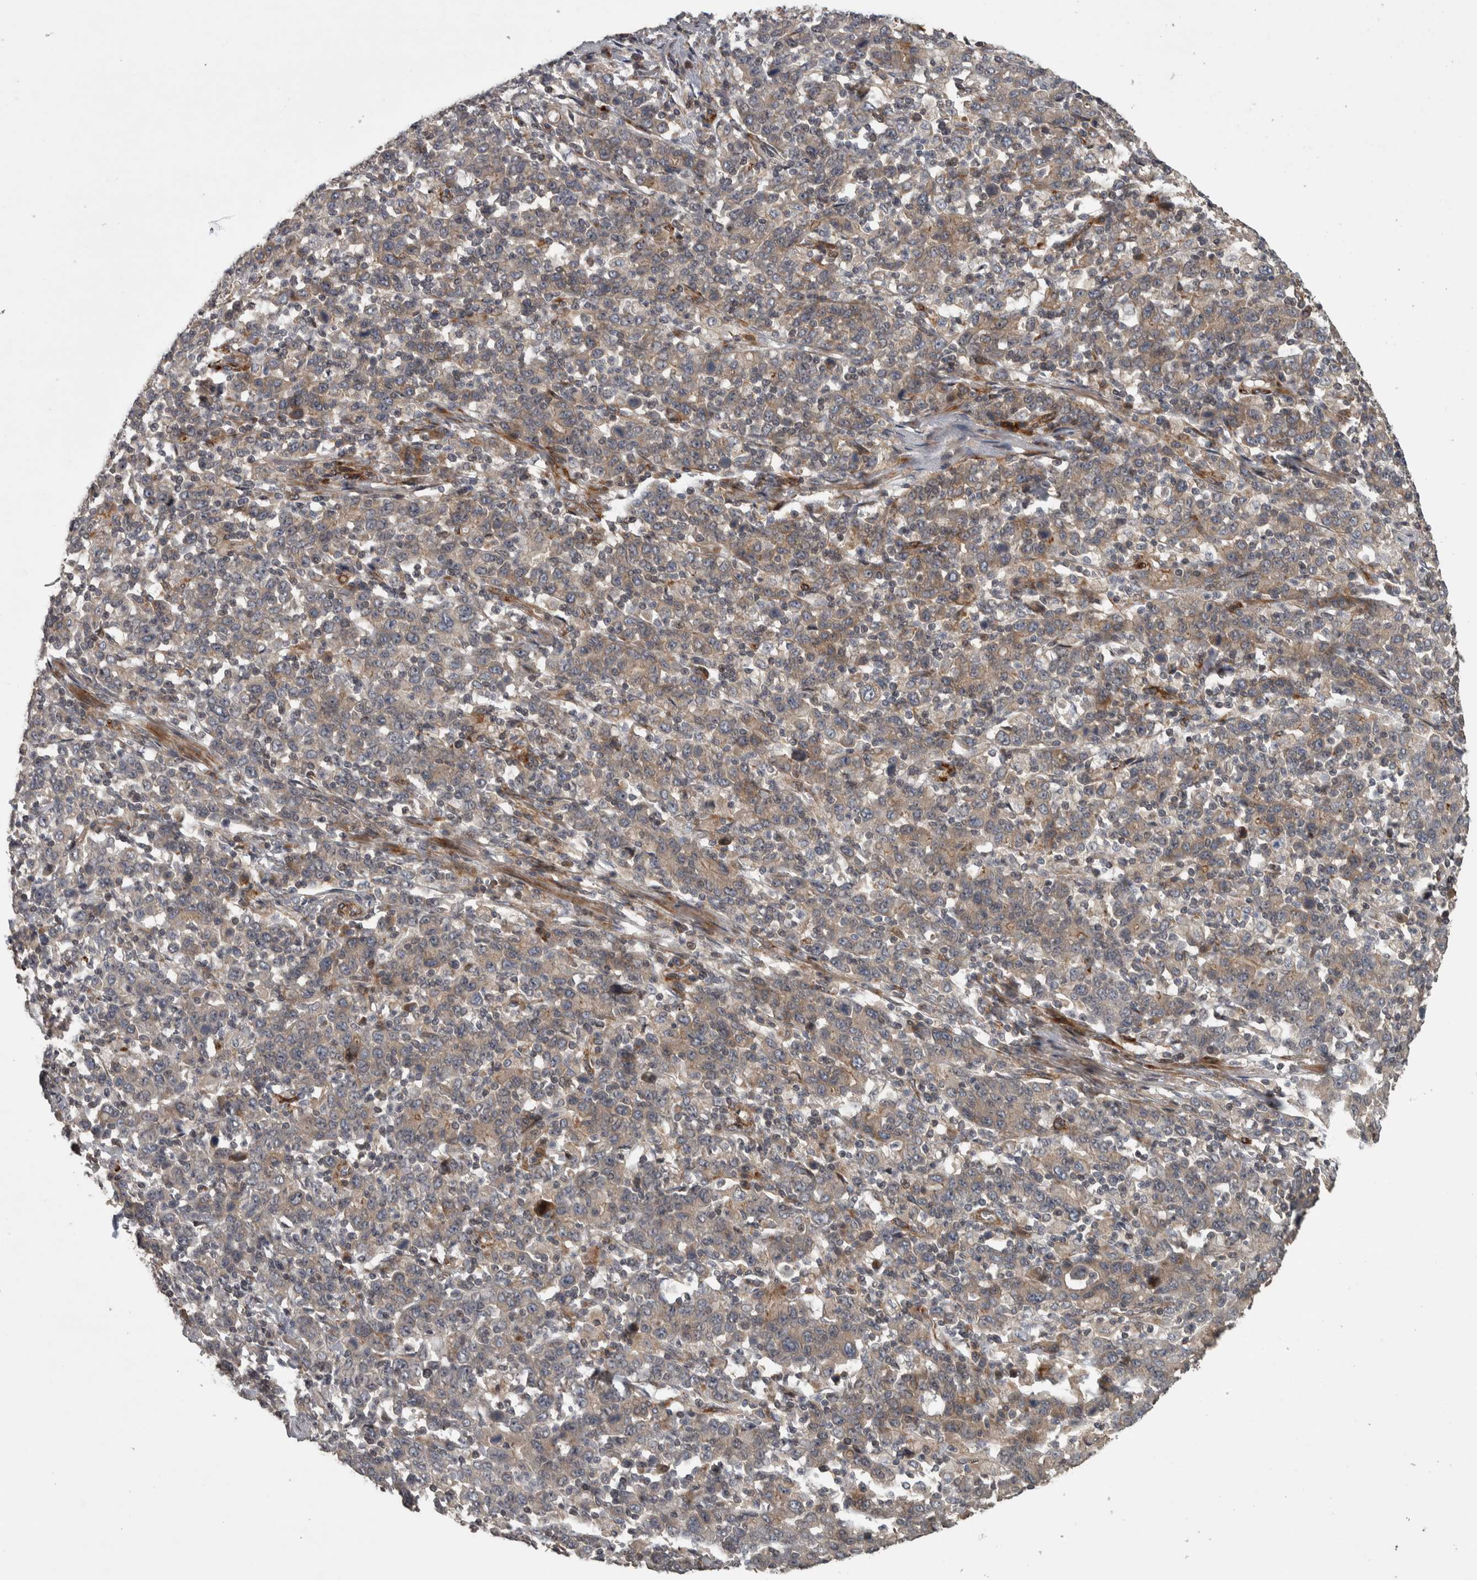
{"staining": {"intensity": "weak", "quantity": ">75%", "location": "cytoplasmic/membranous"}, "tissue": "stomach cancer", "cell_type": "Tumor cells", "image_type": "cancer", "snomed": [{"axis": "morphology", "description": "Adenocarcinoma, NOS"}, {"axis": "topography", "description": "Stomach, upper"}], "caption": "An image of stomach cancer stained for a protein exhibits weak cytoplasmic/membranous brown staining in tumor cells.", "gene": "ERAL1", "patient": {"sex": "male", "age": 69}}